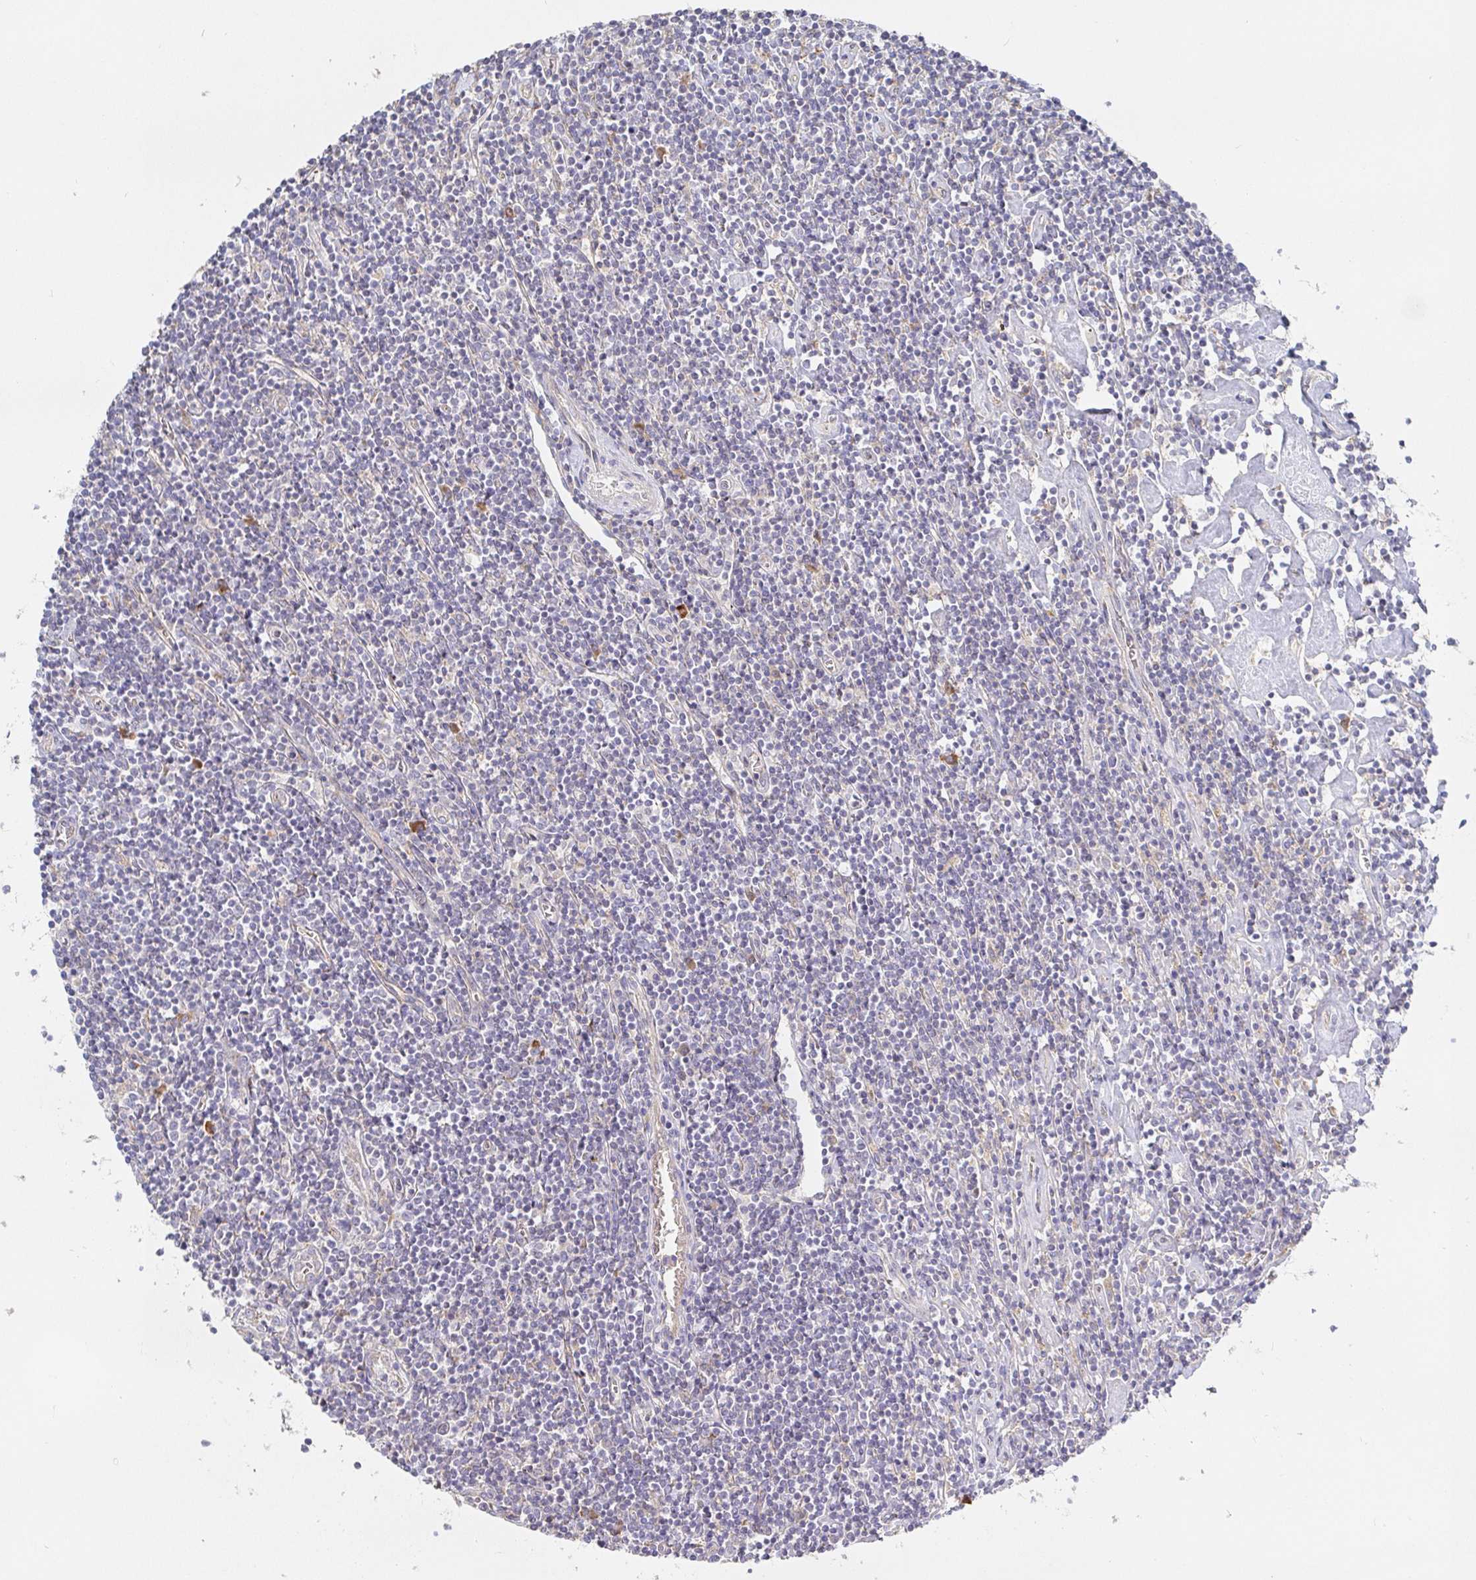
{"staining": {"intensity": "negative", "quantity": "none", "location": "none"}, "tissue": "lymphoma", "cell_type": "Tumor cells", "image_type": "cancer", "snomed": [{"axis": "morphology", "description": "Hodgkin's disease, NOS"}, {"axis": "topography", "description": "Lymph node"}], "caption": "Protein analysis of lymphoma demonstrates no significant expression in tumor cells.", "gene": "IRAK2", "patient": {"sex": "male", "age": 40}}